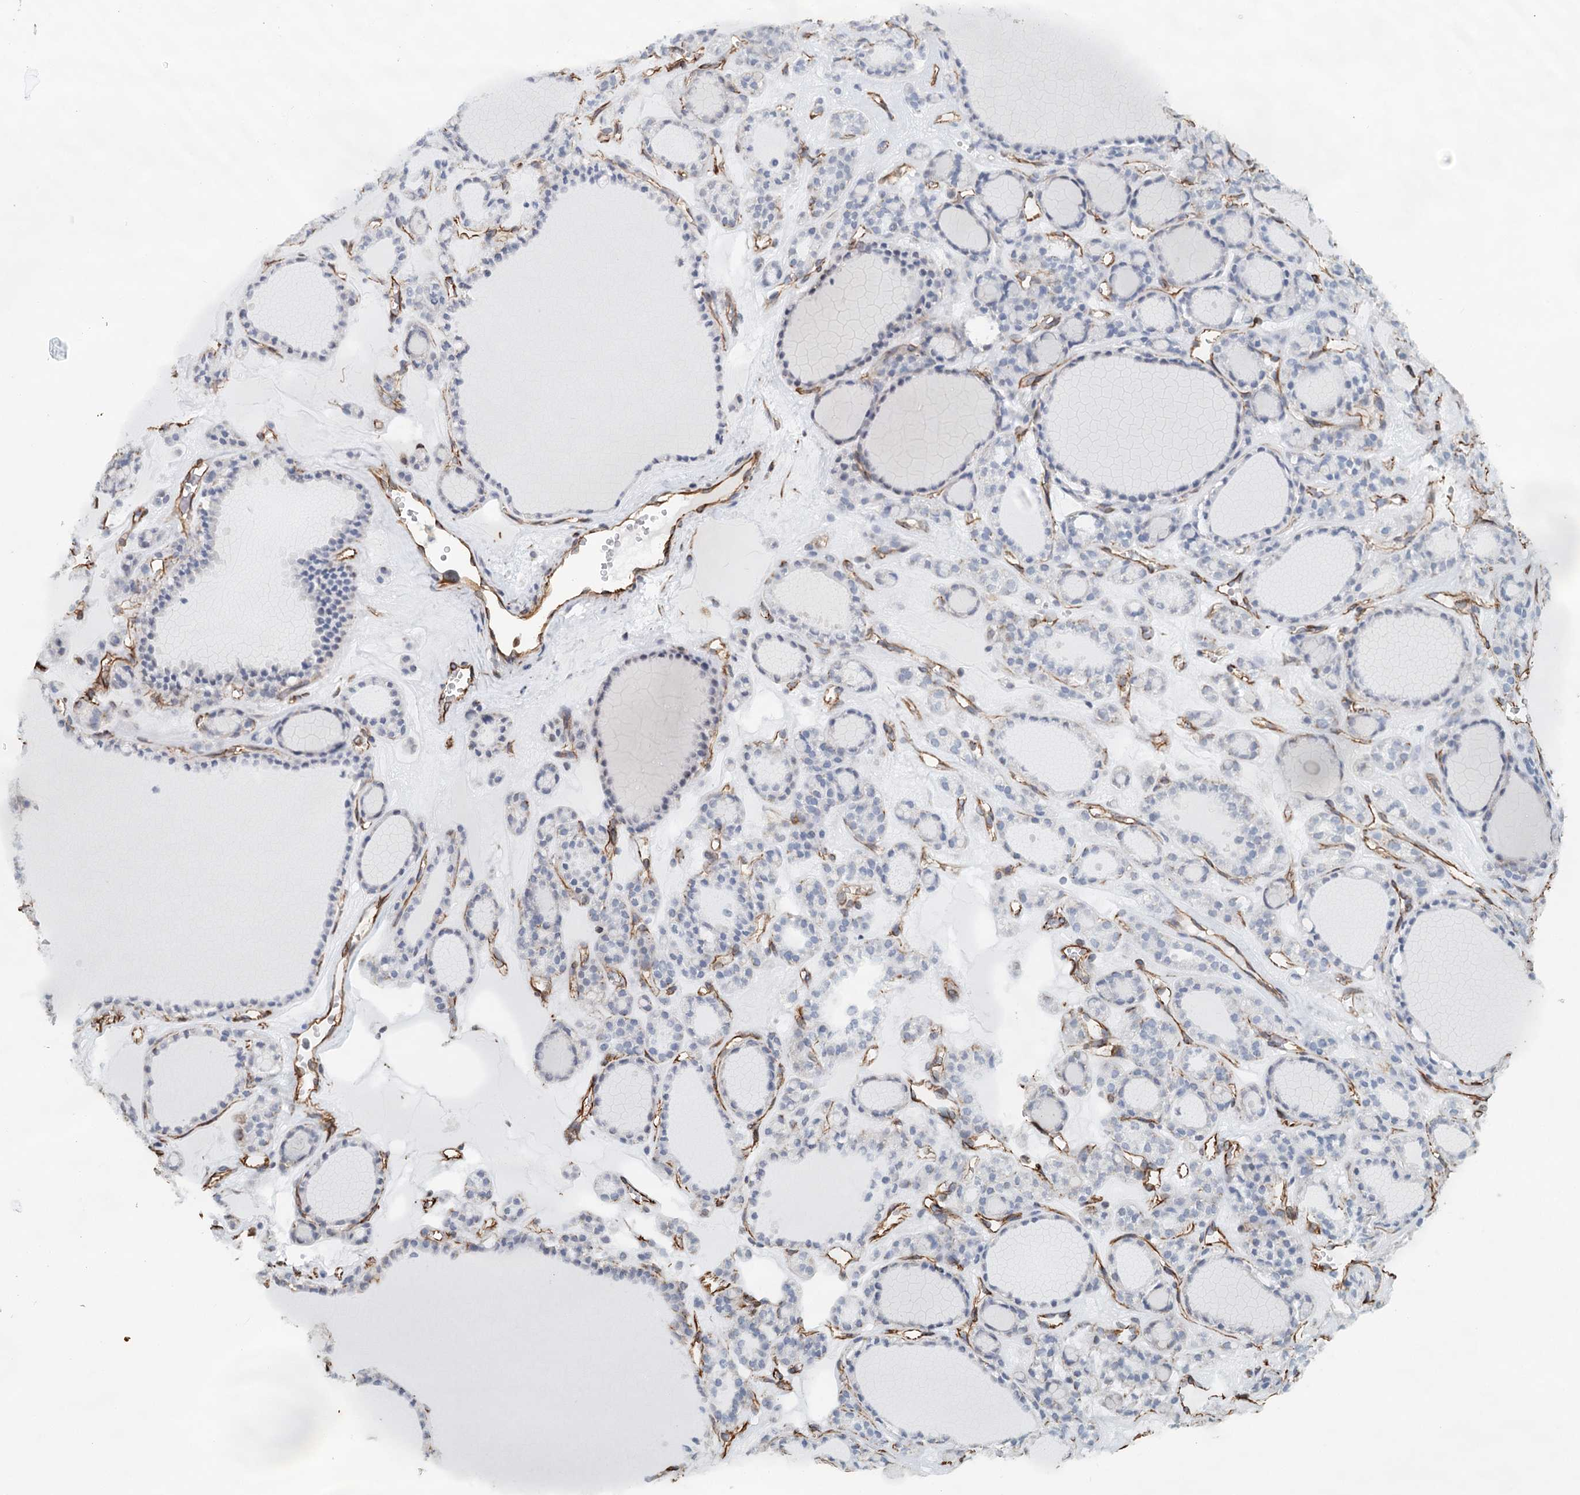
{"staining": {"intensity": "negative", "quantity": "none", "location": "none"}, "tissue": "thyroid gland", "cell_type": "Glandular cells", "image_type": "normal", "snomed": [{"axis": "morphology", "description": "Normal tissue, NOS"}, {"axis": "topography", "description": "Thyroid gland"}], "caption": "High power microscopy photomicrograph of an immunohistochemistry (IHC) photomicrograph of normal thyroid gland, revealing no significant expression in glandular cells.", "gene": "SYNPO", "patient": {"sex": "female", "age": 28}}